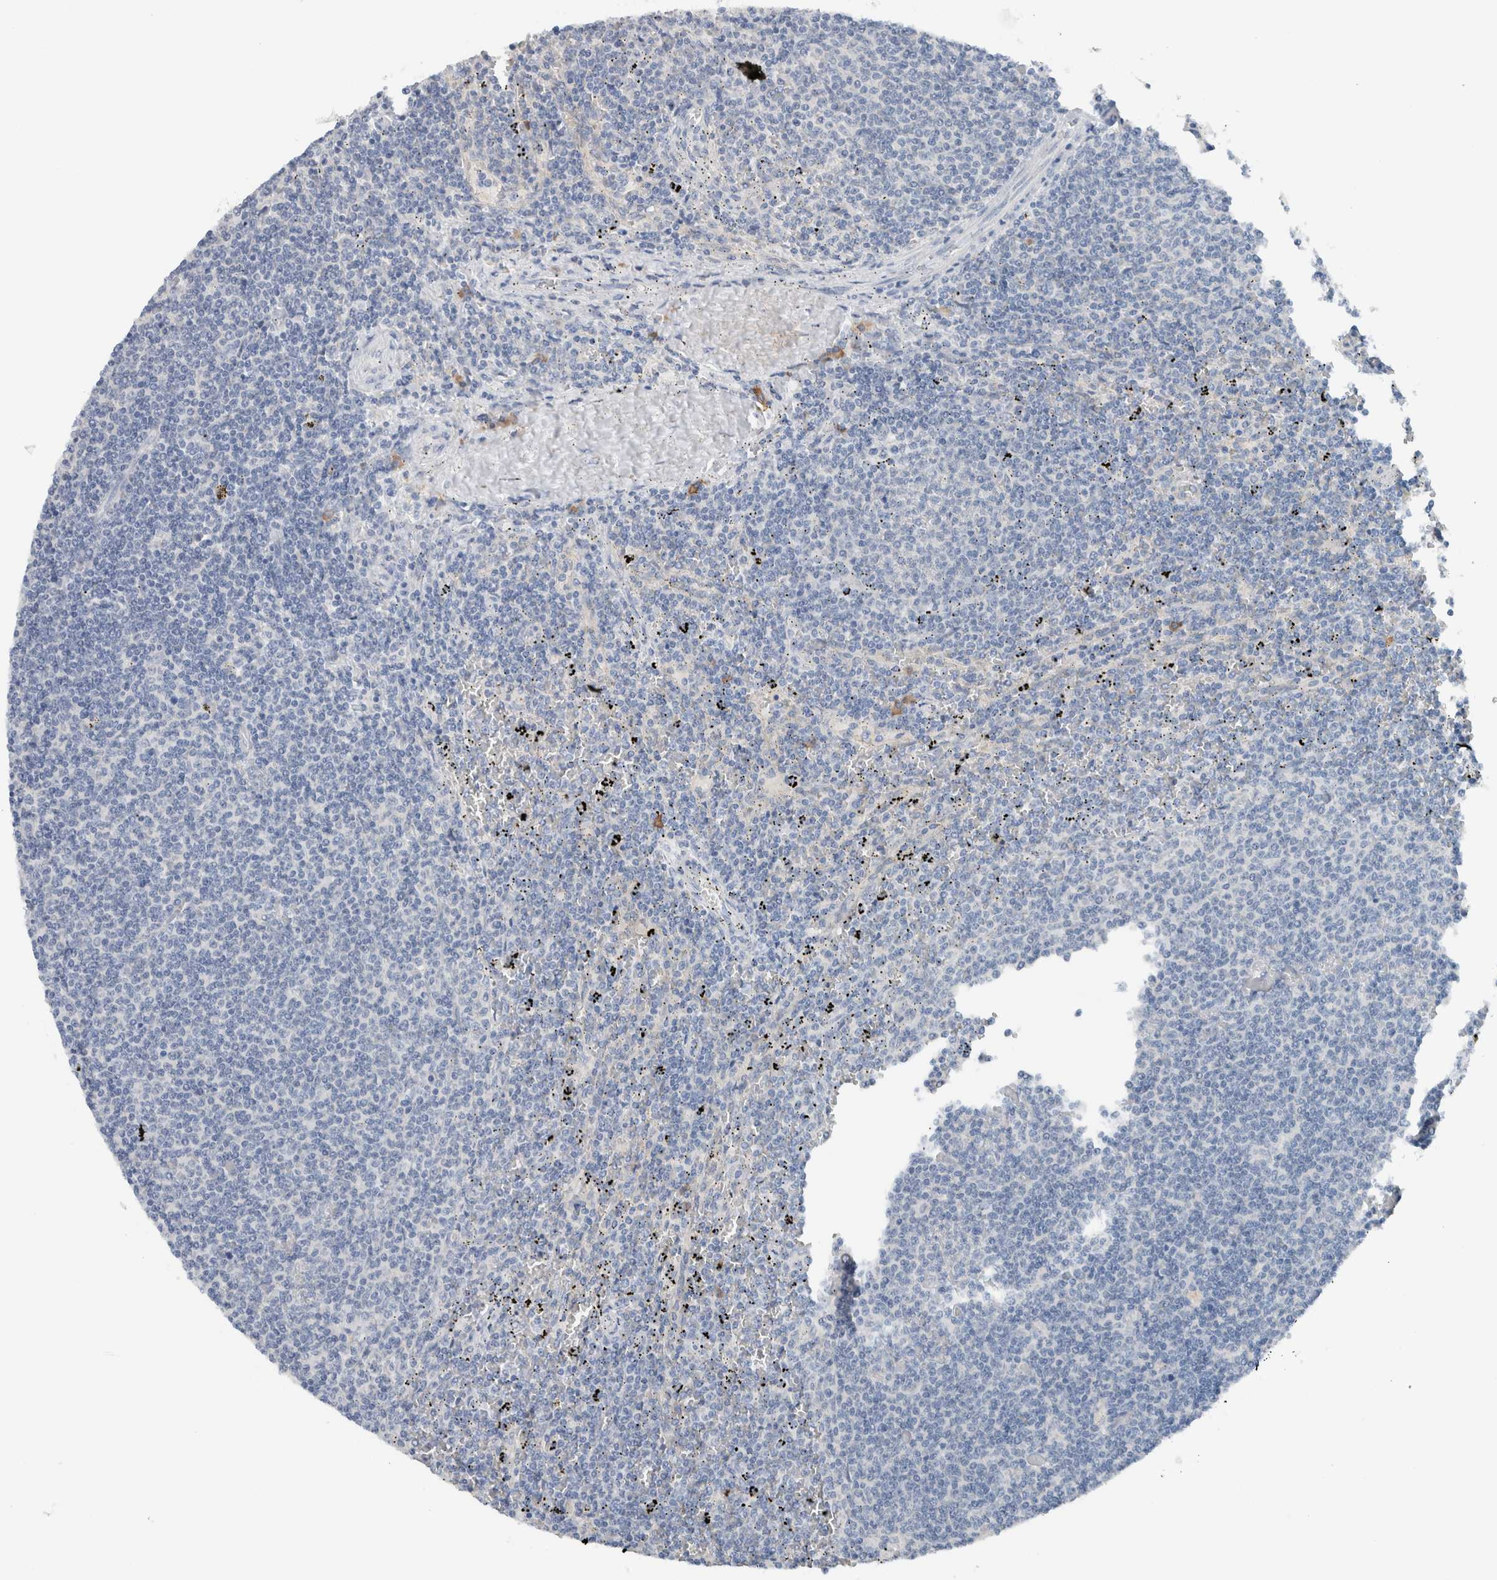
{"staining": {"intensity": "negative", "quantity": "none", "location": "none"}, "tissue": "lymphoma", "cell_type": "Tumor cells", "image_type": "cancer", "snomed": [{"axis": "morphology", "description": "Malignant lymphoma, non-Hodgkin's type, Low grade"}, {"axis": "topography", "description": "Spleen"}], "caption": "This is an immunohistochemistry photomicrograph of human lymphoma. There is no staining in tumor cells.", "gene": "DUOX1", "patient": {"sex": "female", "age": 50}}